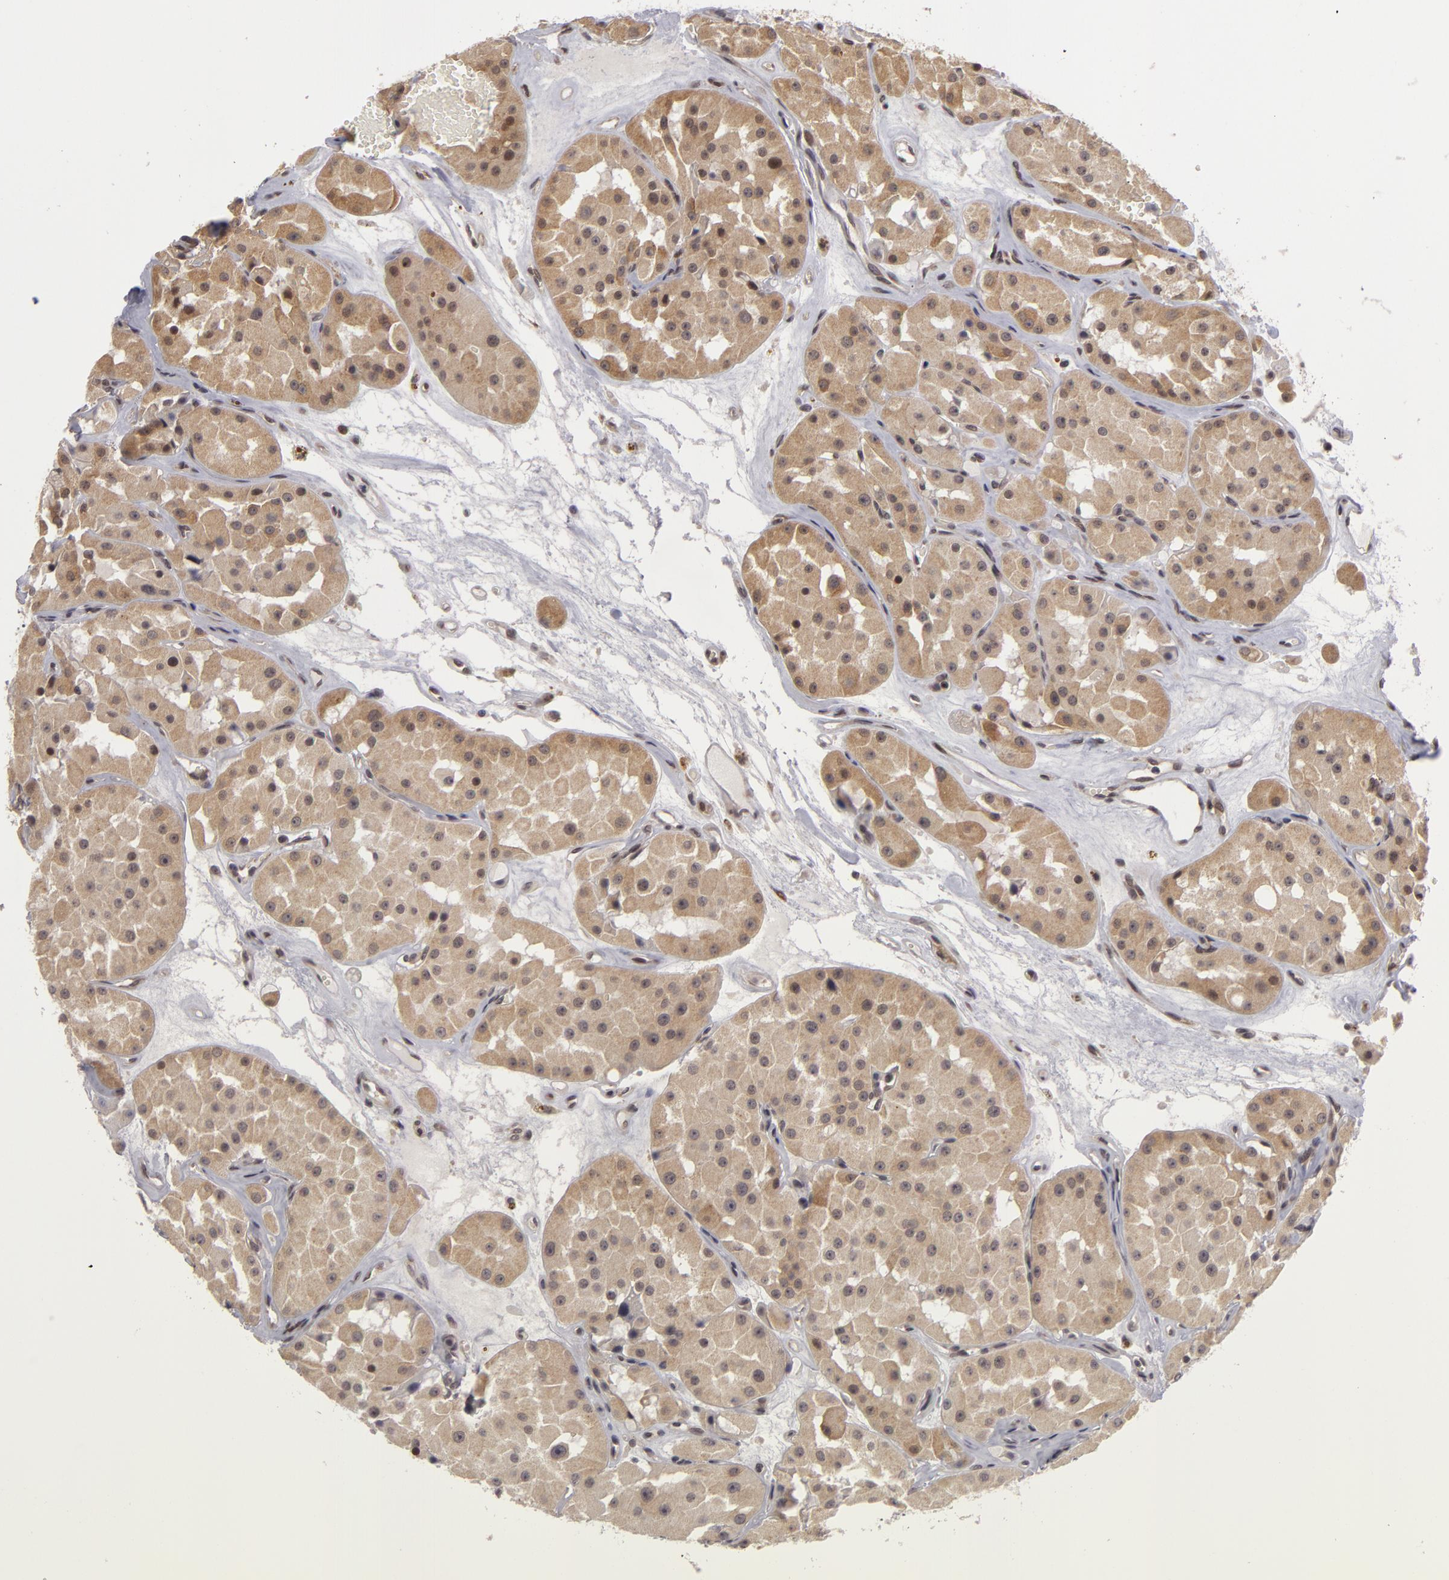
{"staining": {"intensity": "weak", "quantity": ">75%", "location": "cytoplasmic/membranous,nuclear"}, "tissue": "renal cancer", "cell_type": "Tumor cells", "image_type": "cancer", "snomed": [{"axis": "morphology", "description": "Adenocarcinoma, uncertain malignant potential"}, {"axis": "topography", "description": "Kidney"}], "caption": "Immunohistochemistry (IHC) (DAB) staining of human renal cancer (adenocarcinoma,  uncertain malignant potential) shows weak cytoplasmic/membranous and nuclear protein expression in about >75% of tumor cells.", "gene": "ZNF133", "patient": {"sex": "male", "age": 63}}